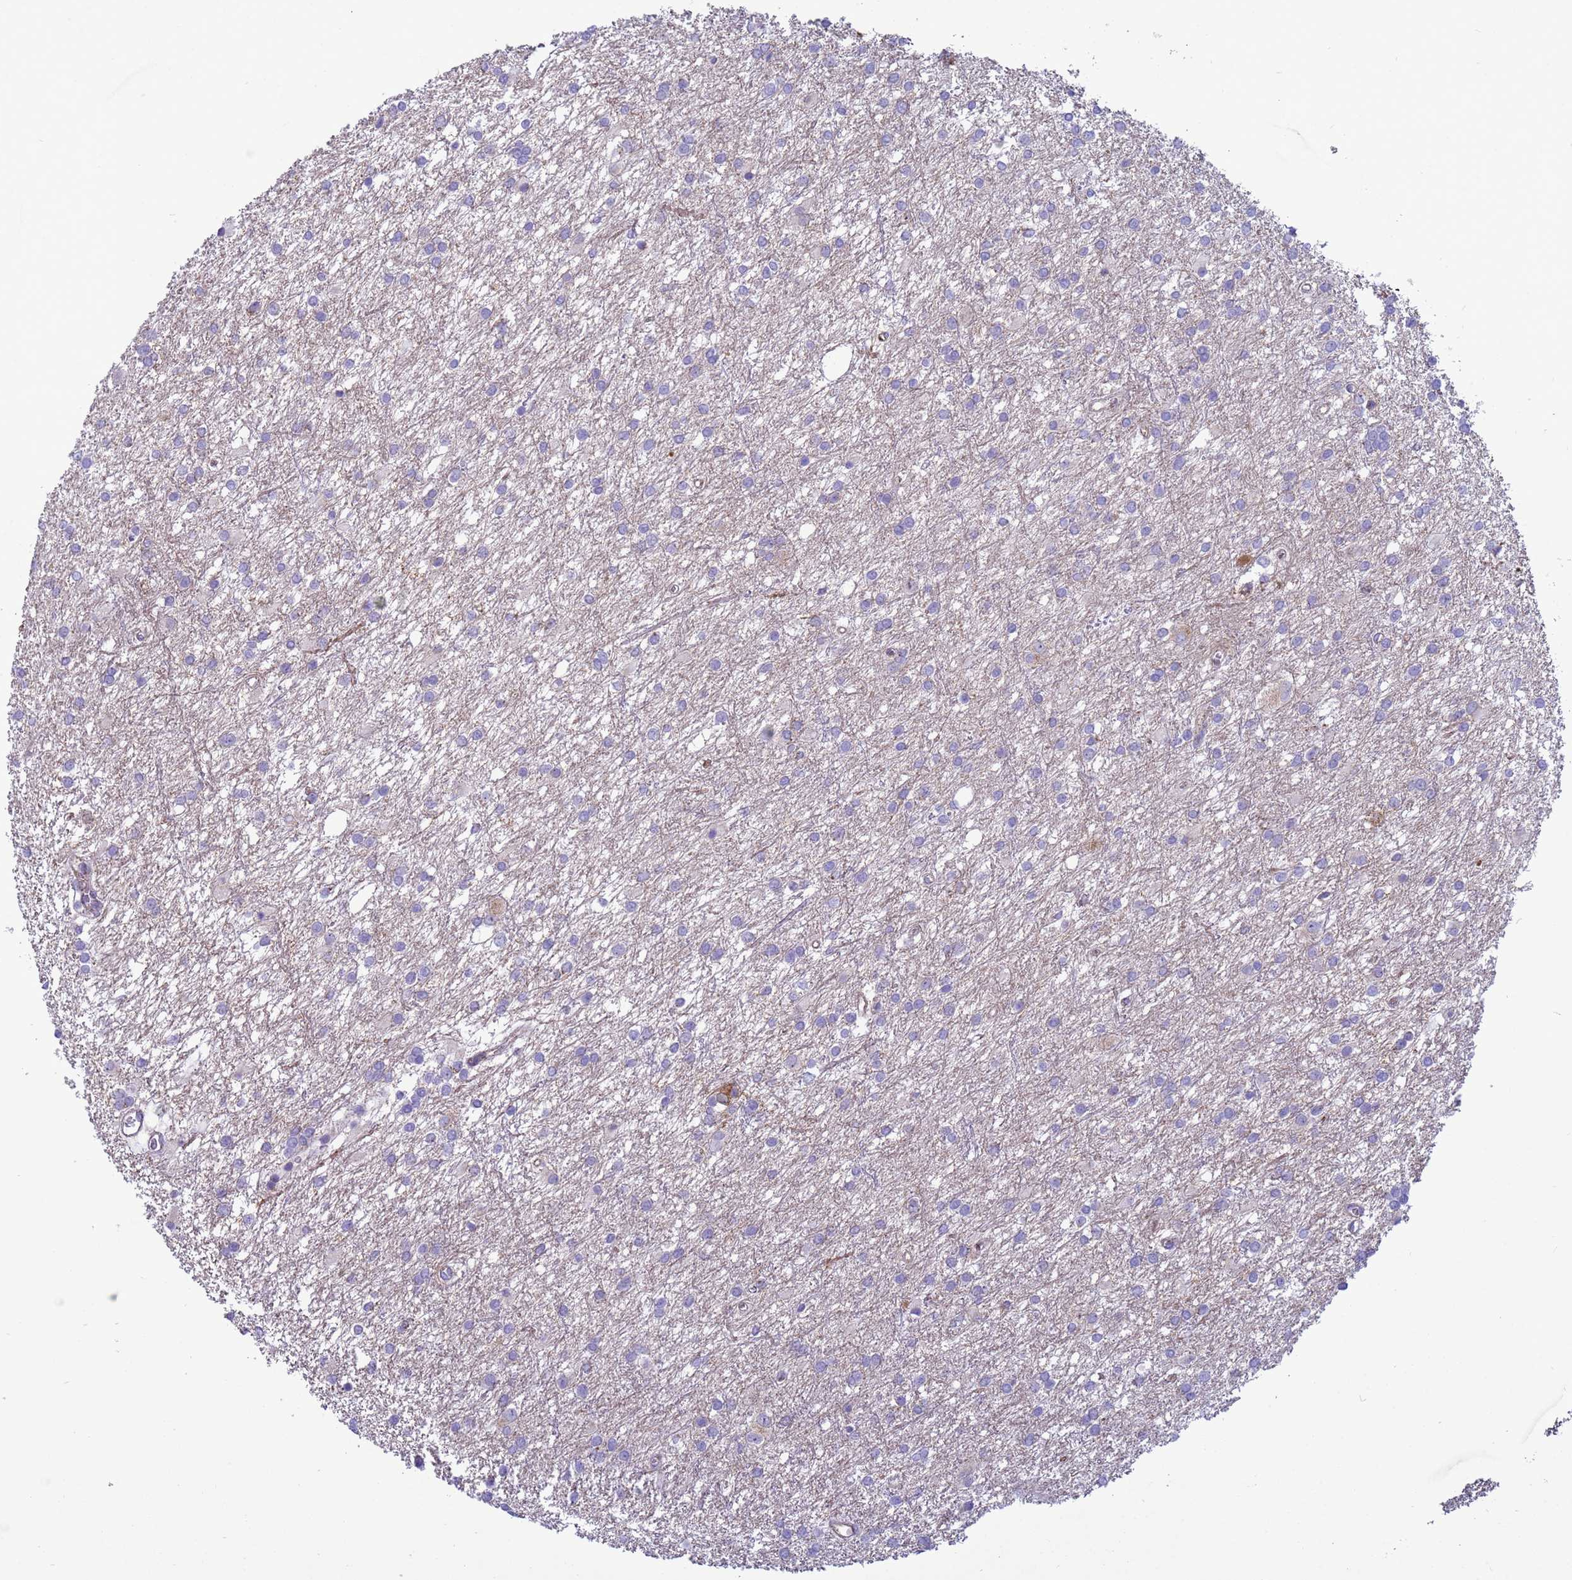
{"staining": {"intensity": "negative", "quantity": "none", "location": "none"}, "tissue": "glioma", "cell_type": "Tumor cells", "image_type": "cancer", "snomed": [{"axis": "morphology", "description": "Glioma, malignant, High grade"}, {"axis": "topography", "description": "Brain"}], "caption": "There is no significant expression in tumor cells of high-grade glioma (malignant). (DAB immunohistochemistry visualized using brightfield microscopy, high magnification).", "gene": "NCALD", "patient": {"sex": "female", "age": 50}}